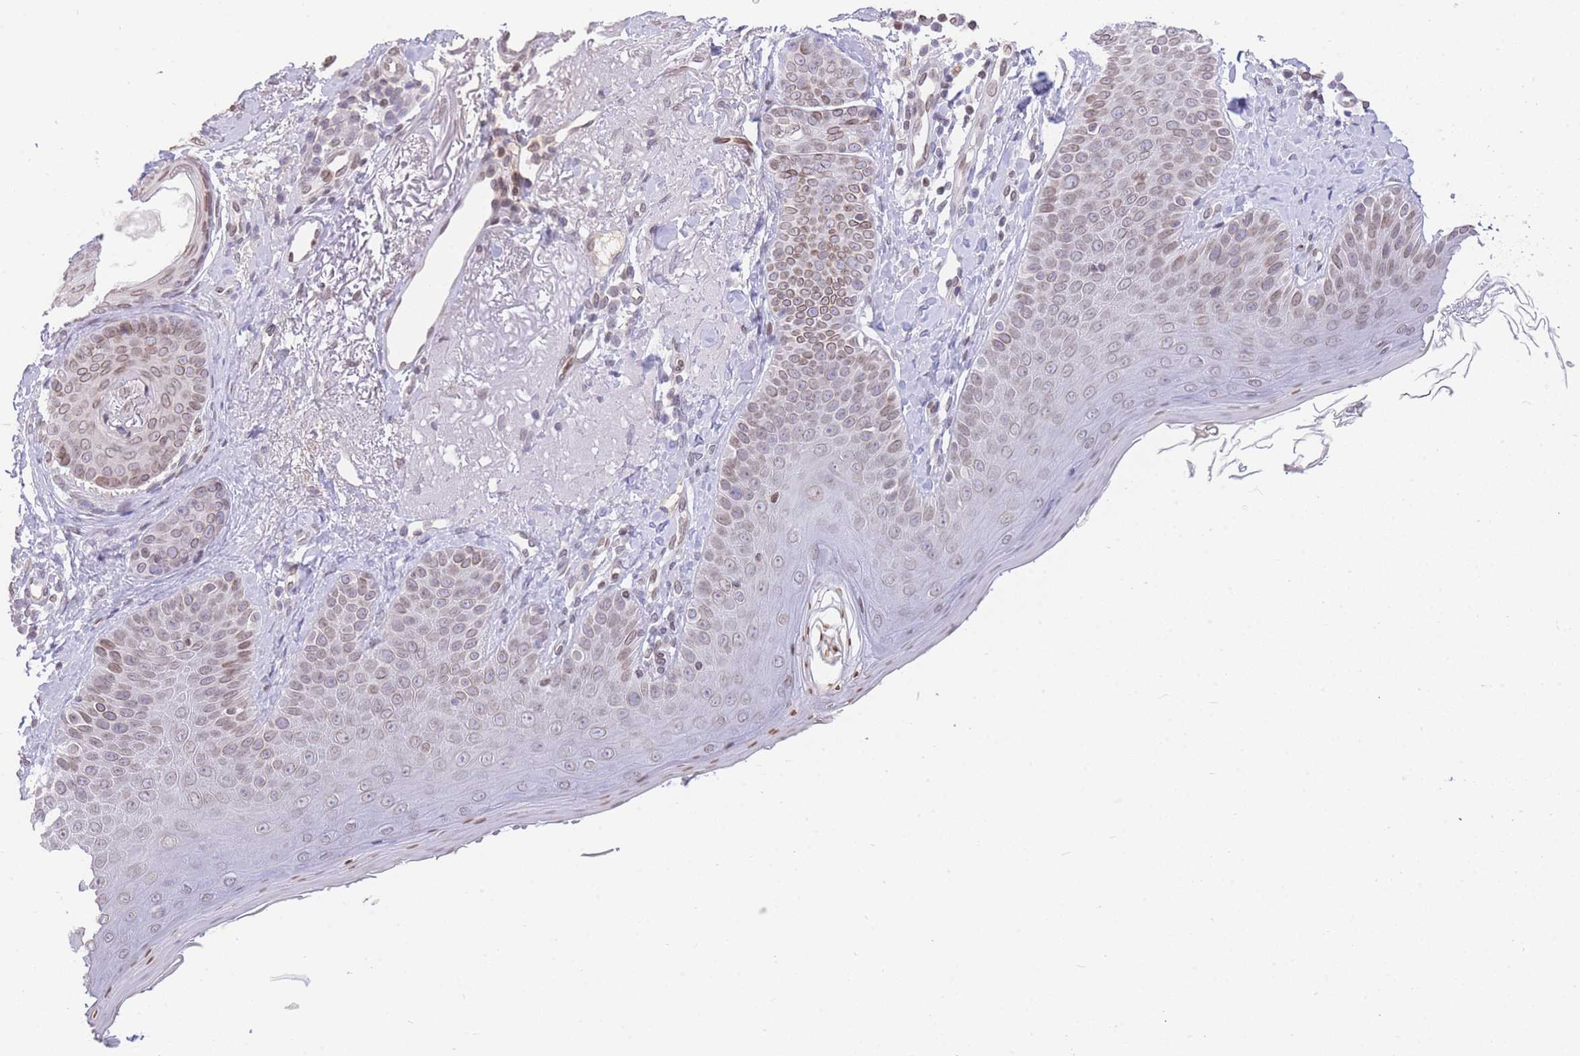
{"staining": {"intensity": "moderate", "quantity": ">75%", "location": "nuclear"}, "tissue": "skin", "cell_type": "Fibroblasts", "image_type": "normal", "snomed": [{"axis": "morphology", "description": "Normal tissue, NOS"}, {"axis": "topography", "description": "Skin"}], "caption": "Protein staining of unremarkable skin reveals moderate nuclear staining in approximately >75% of fibroblasts.", "gene": "OR10AD1", "patient": {"sex": "male", "age": 57}}